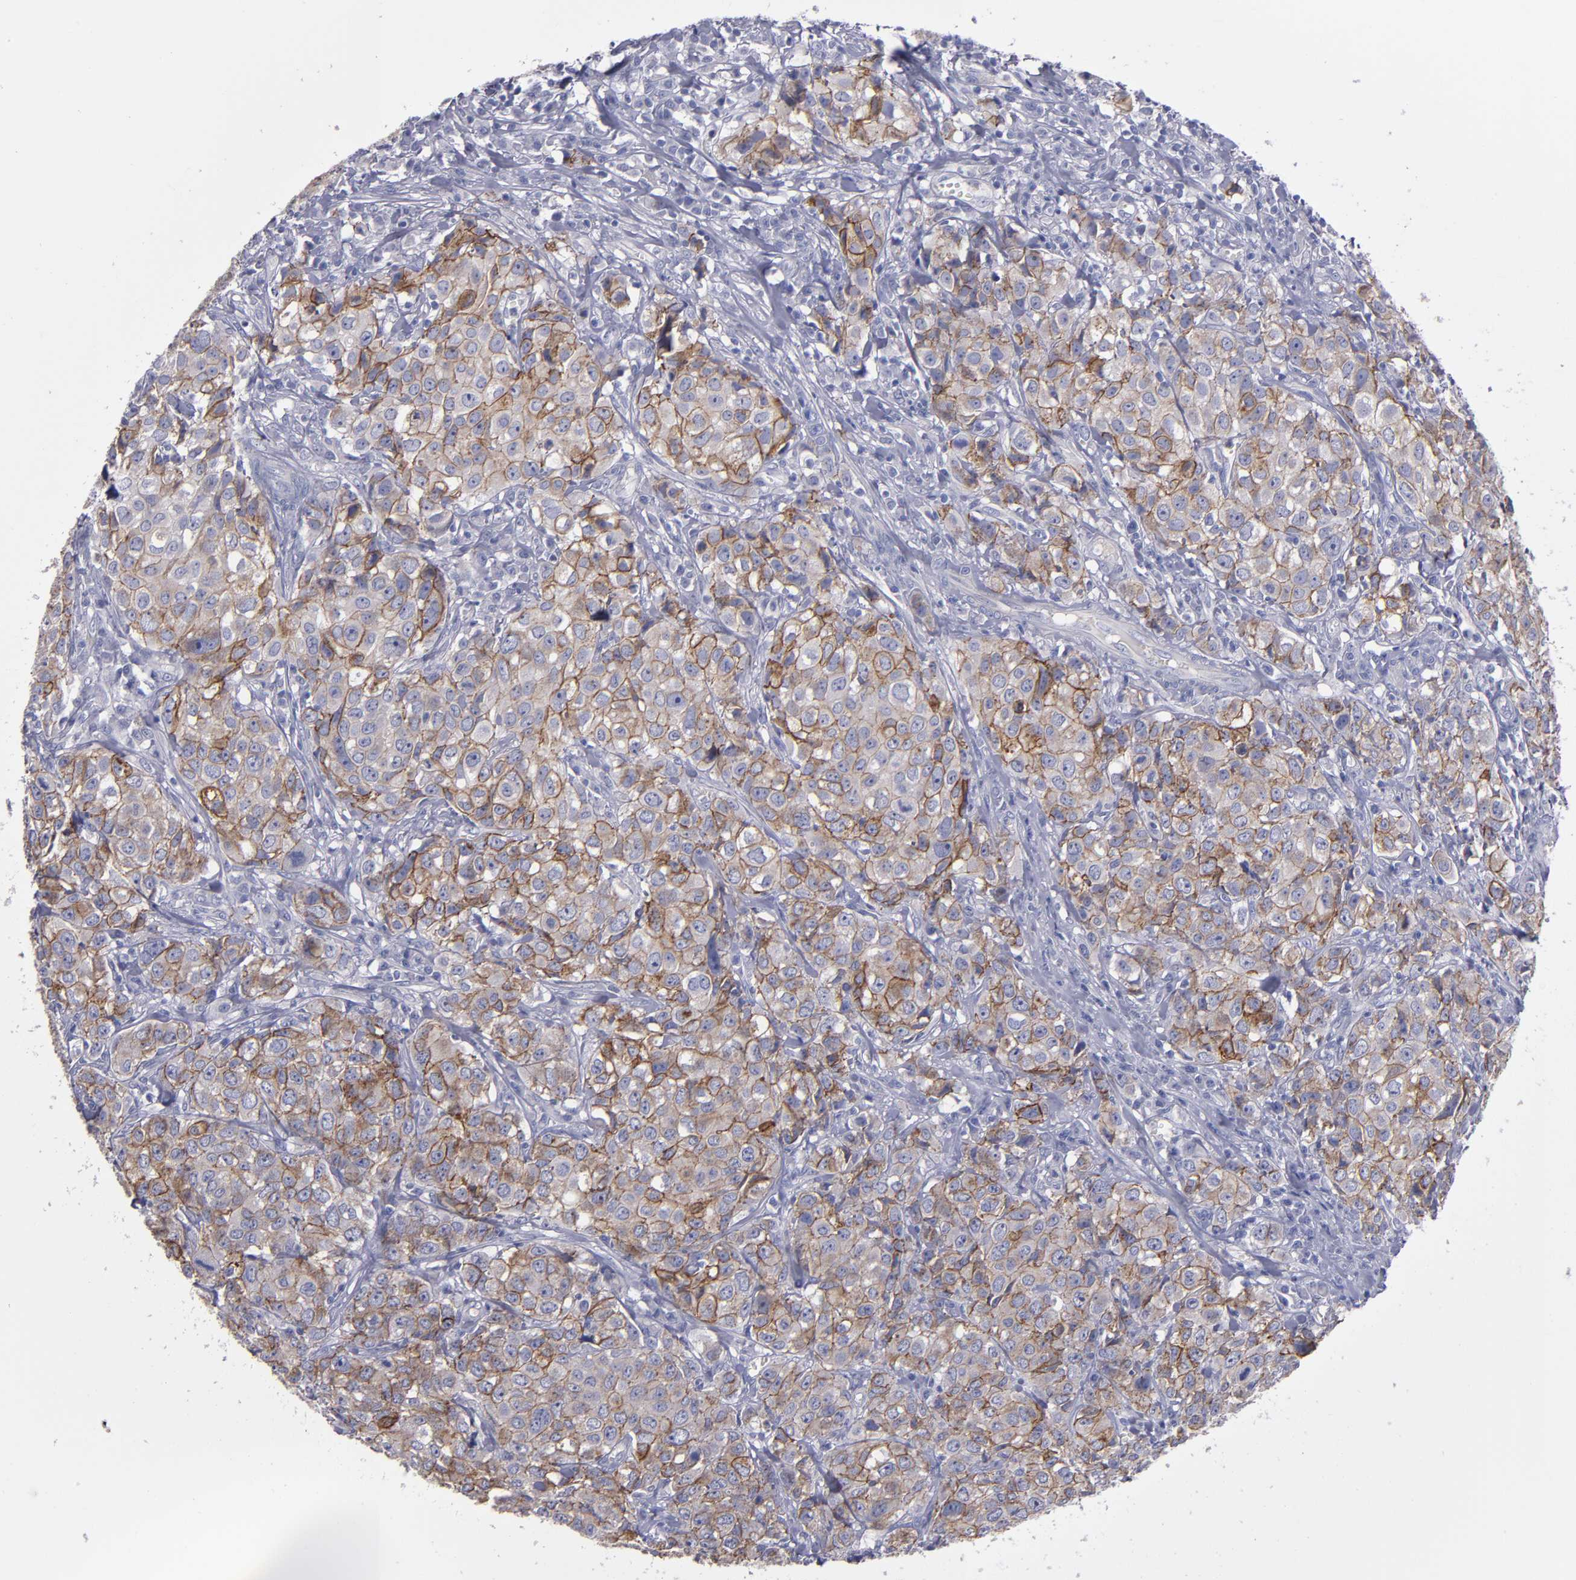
{"staining": {"intensity": "moderate", "quantity": ">75%", "location": "cytoplasmic/membranous"}, "tissue": "urothelial cancer", "cell_type": "Tumor cells", "image_type": "cancer", "snomed": [{"axis": "morphology", "description": "Urothelial carcinoma, High grade"}, {"axis": "topography", "description": "Urinary bladder"}], "caption": "Moderate cytoplasmic/membranous protein expression is present in approximately >75% of tumor cells in urothelial cancer. (DAB (3,3'-diaminobenzidine) IHC, brown staining for protein, blue staining for nuclei).", "gene": "CDH3", "patient": {"sex": "female", "age": 75}}